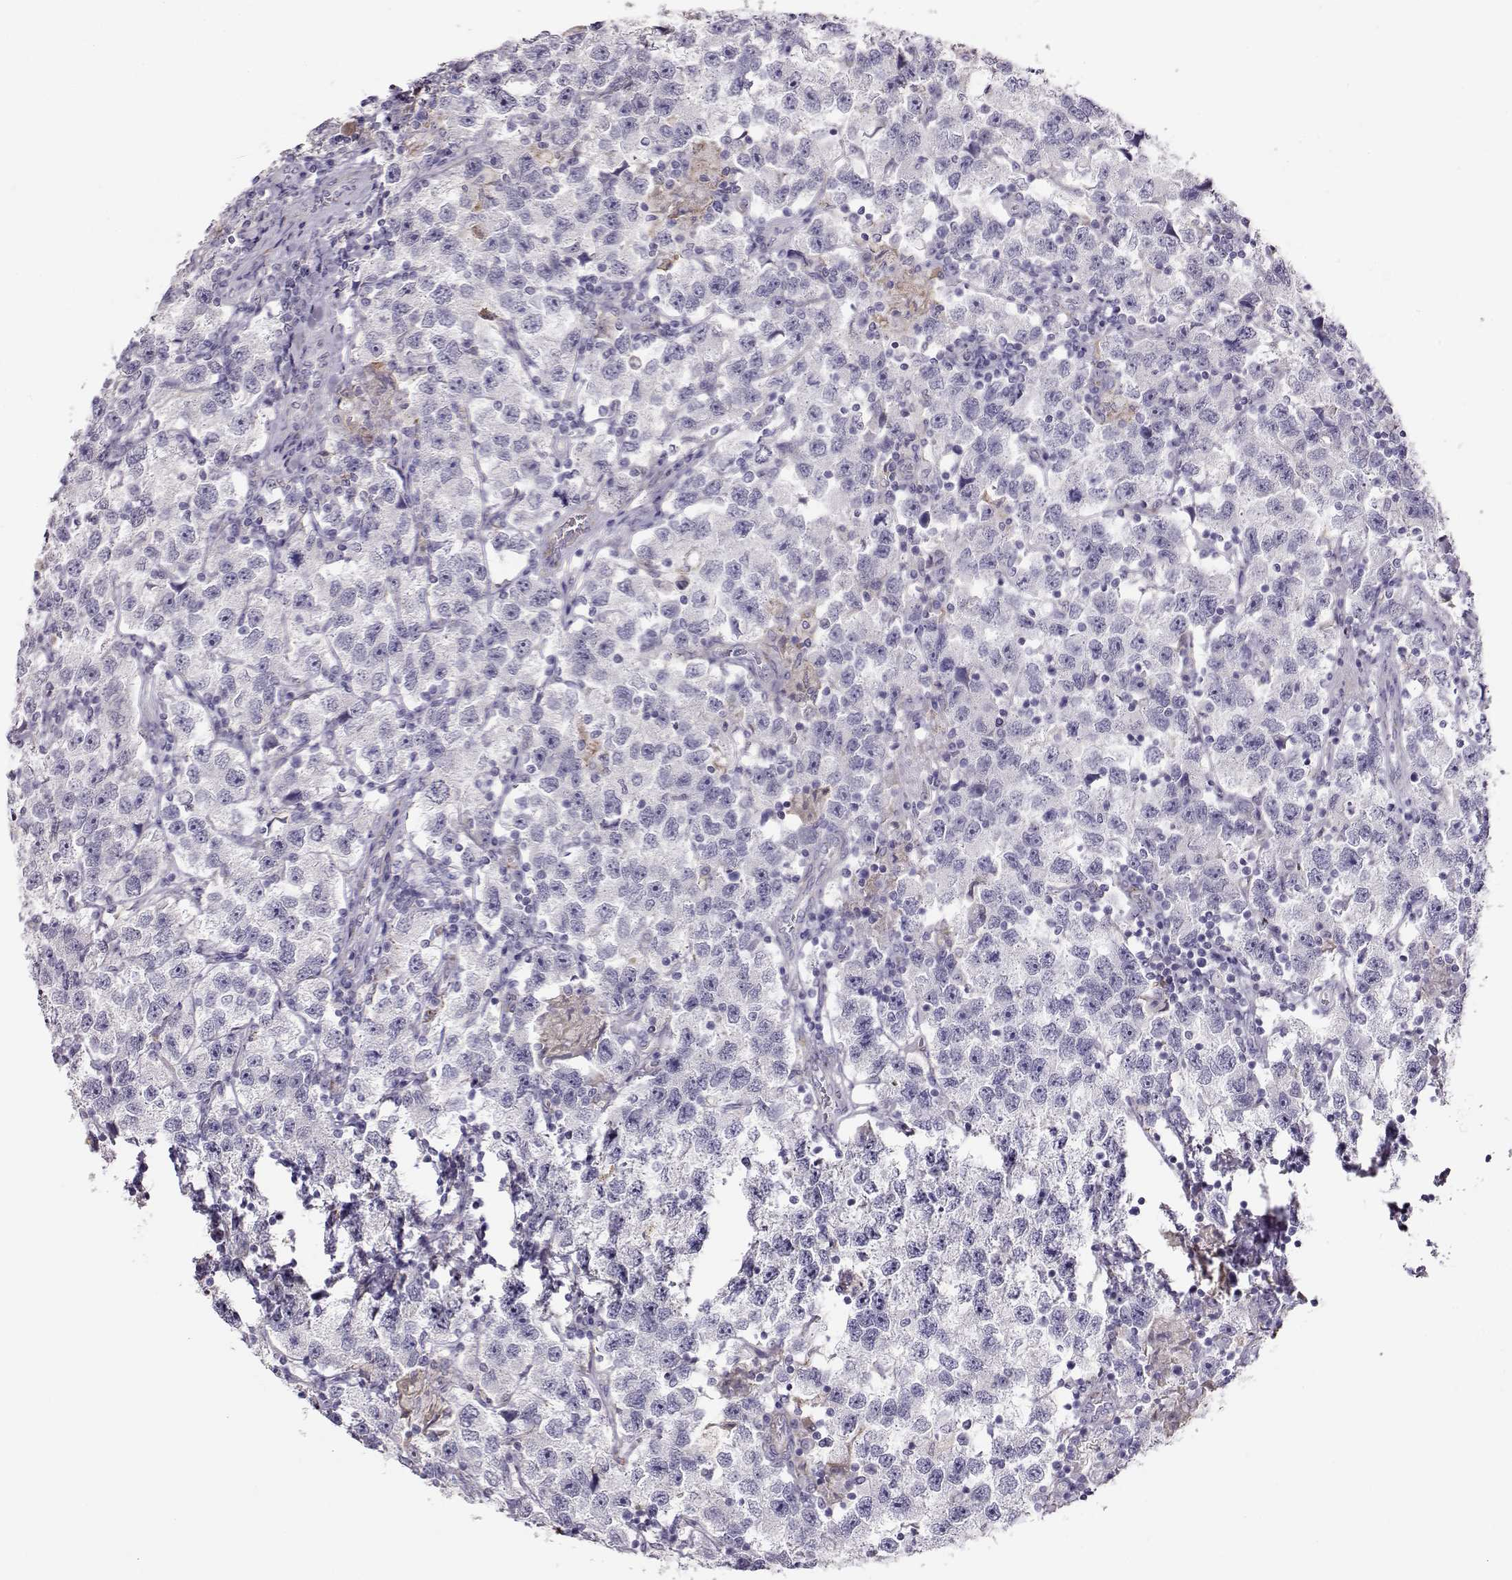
{"staining": {"intensity": "negative", "quantity": "none", "location": "none"}, "tissue": "testis cancer", "cell_type": "Tumor cells", "image_type": "cancer", "snomed": [{"axis": "morphology", "description": "Seminoma, NOS"}, {"axis": "topography", "description": "Testis"}], "caption": "Tumor cells are negative for brown protein staining in testis cancer (seminoma).", "gene": "RBM44", "patient": {"sex": "male", "age": 26}}